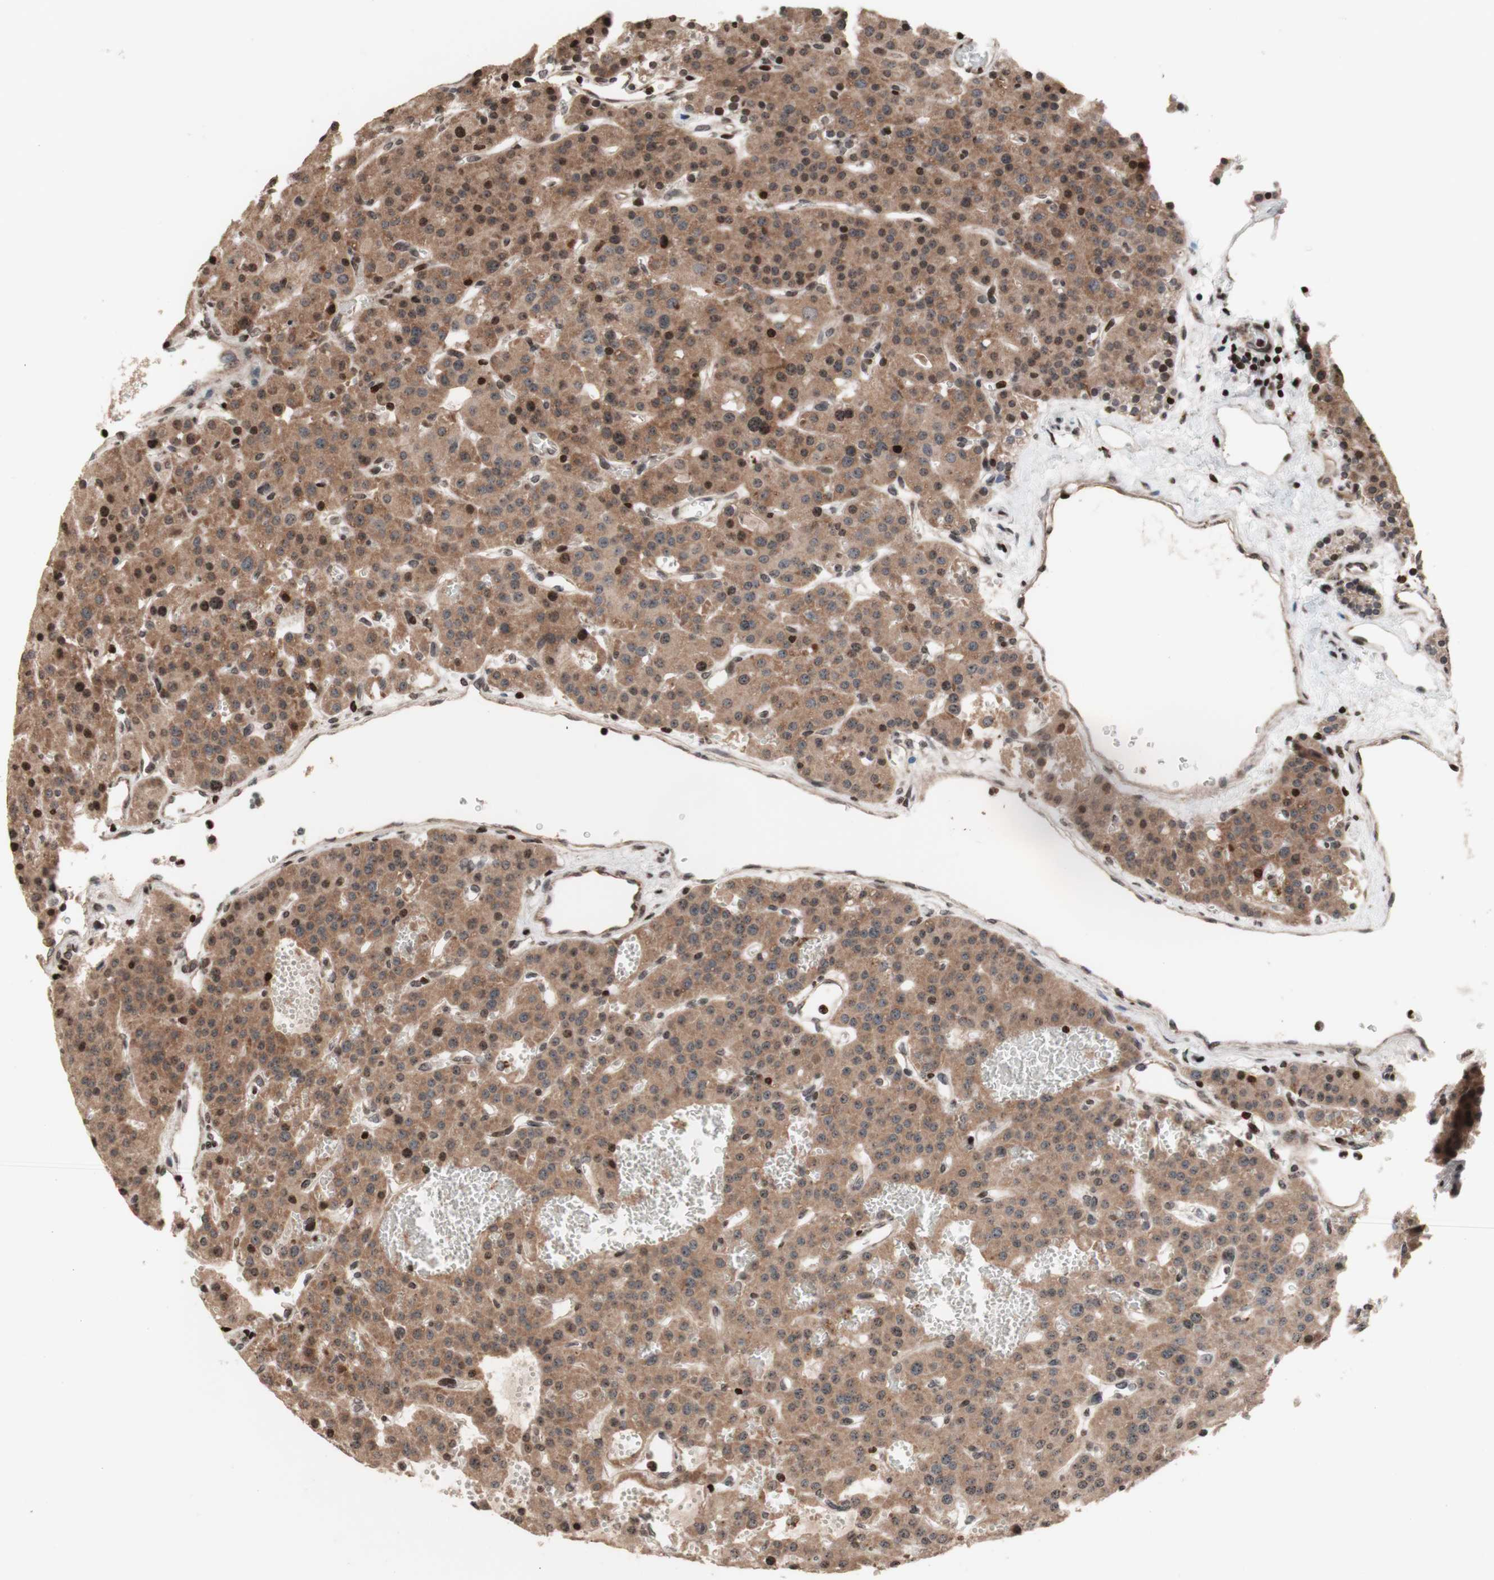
{"staining": {"intensity": "moderate", "quantity": ">75%", "location": "cytoplasmic/membranous,nuclear"}, "tissue": "parathyroid gland", "cell_type": "Glandular cells", "image_type": "normal", "snomed": [{"axis": "morphology", "description": "Normal tissue, NOS"}, {"axis": "morphology", "description": "Adenoma, NOS"}, {"axis": "topography", "description": "Parathyroid gland"}], "caption": "Immunohistochemical staining of unremarkable human parathyroid gland exhibits medium levels of moderate cytoplasmic/membranous,nuclear expression in approximately >75% of glandular cells. The protein is shown in brown color, while the nuclei are stained blue.", "gene": "POLA1", "patient": {"sex": "female", "age": 81}}